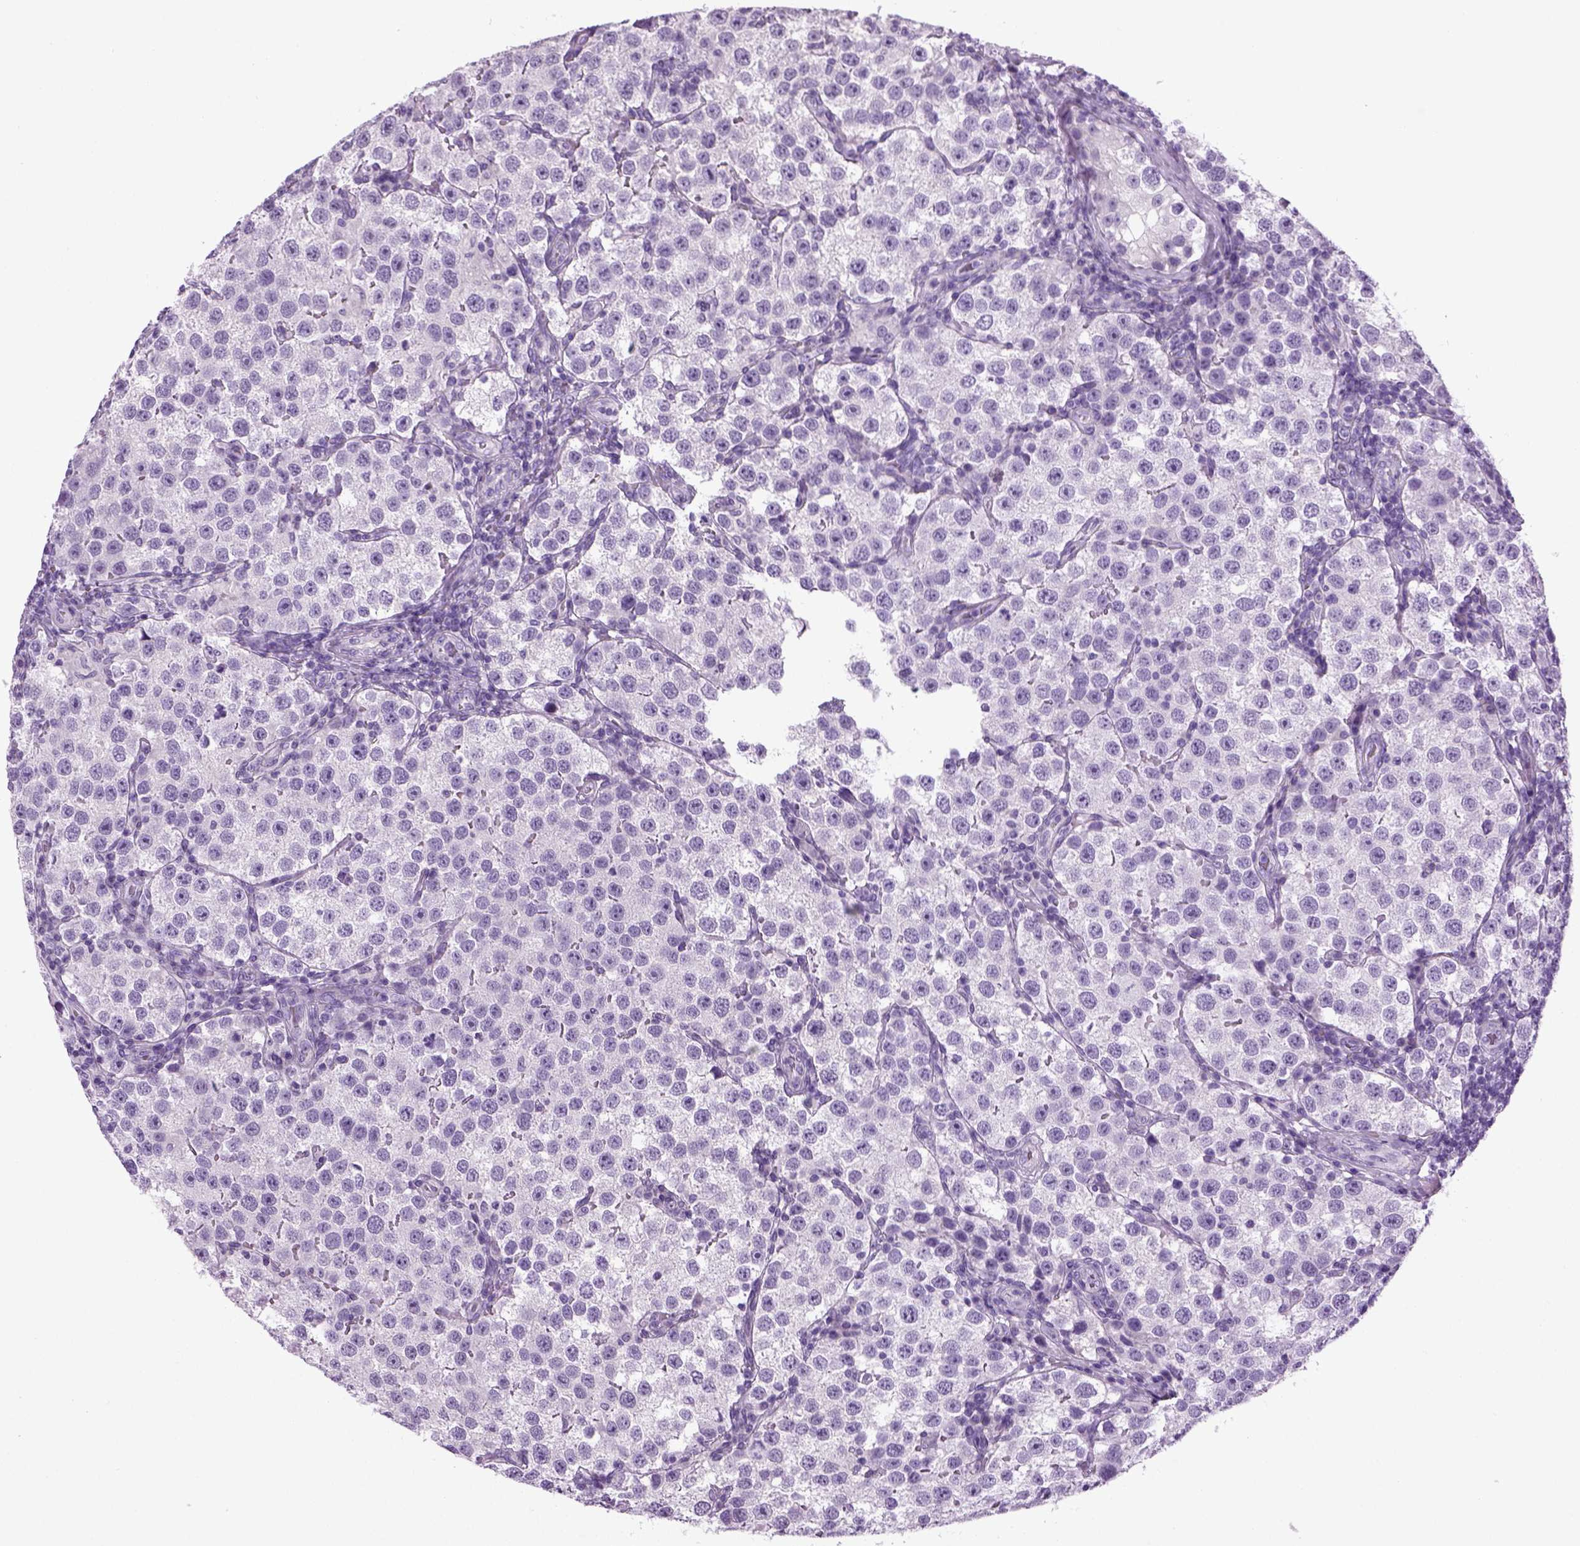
{"staining": {"intensity": "negative", "quantity": "none", "location": "none"}, "tissue": "testis cancer", "cell_type": "Tumor cells", "image_type": "cancer", "snomed": [{"axis": "morphology", "description": "Seminoma, NOS"}, {"axis": "topography", "description": "Testis"}], "caption": "Protein analysis of testis seminoma displays no significant positivity in tumor cells.", "gene": "HMCN2", "patient": {"sex": "male", "age": 37}}